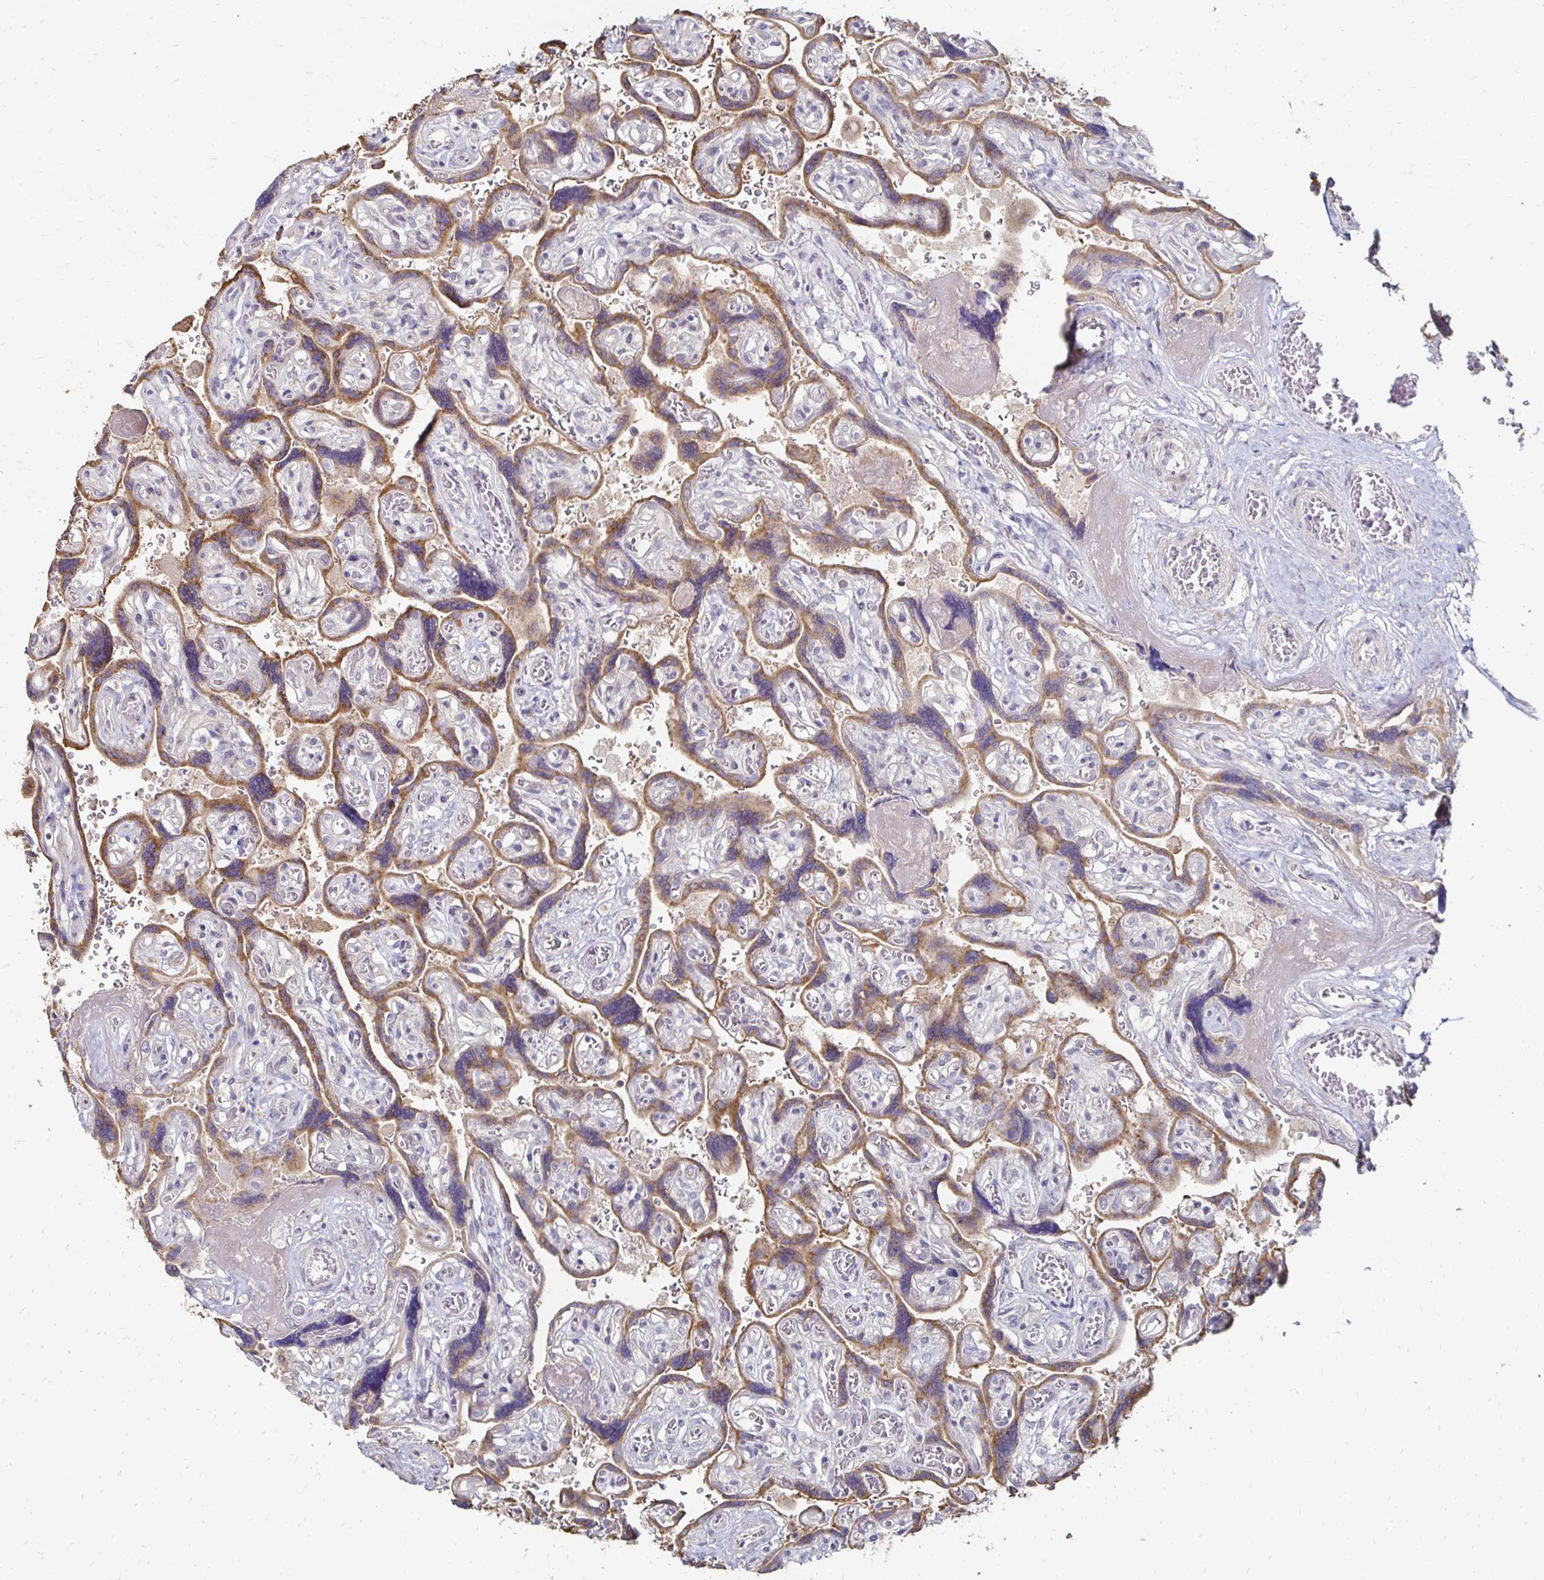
{"staining": {"intensity": "negative", "quantity": "none", "location": "none"}, "tissue": "placenta", "cell_type": "Decidual cells", "image_type": "normal", "snomed": [{"axis": "morphology", "description": "Normal tissue, NOS"}, {"axis": "topography", "description": "Placenta"}], "caption": "Immunohistochemistry (IHC) image of unremarkable placenta: human placenta stained with DAB (3,3'-diaminobenzidine) displays no significant protein expression in decidual cells.", "gene": "ZNF727", "patient": {"sex": "female", "age": 32}}